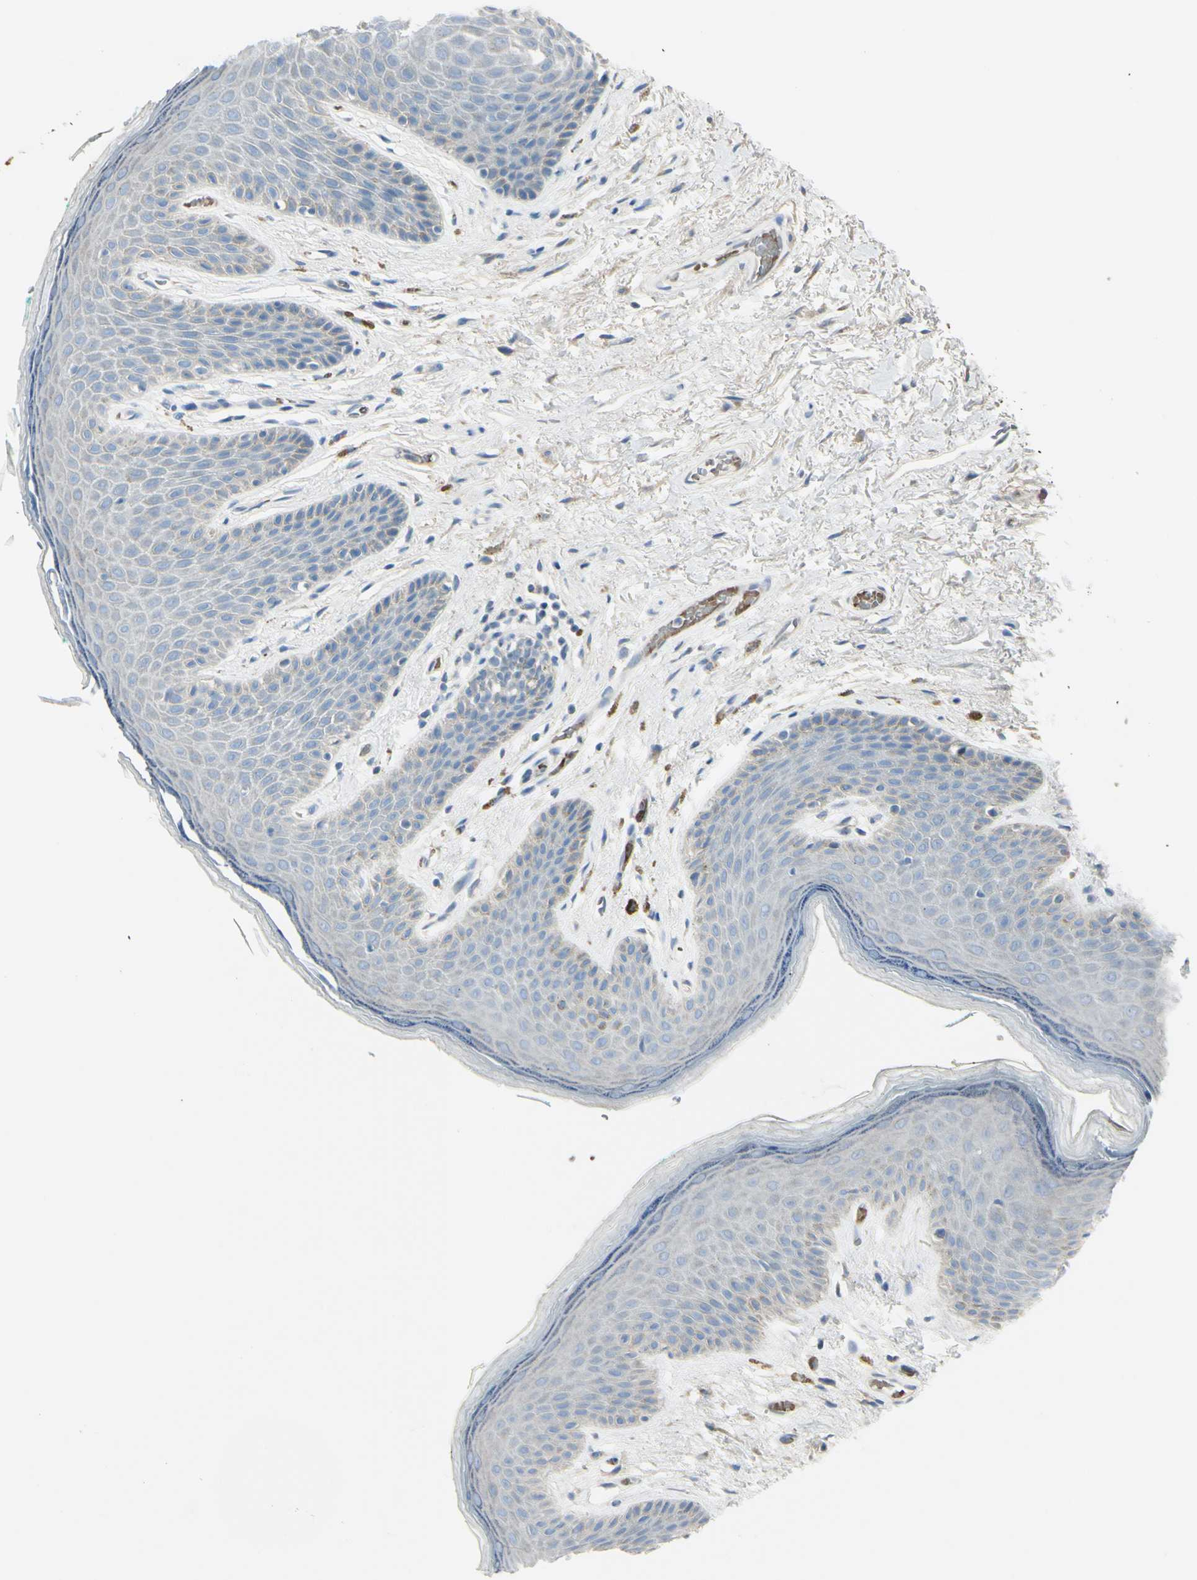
{"staining": {"intensity": "negative", "quantity": "none", "location": "none"}, "tissue": "skin", "cell_type": "Epidermal cells", "image_type": "normal", "snomed": [{"axis": "morphology", "description": "Normal tissue, NOS"}, {"axis": "topography", "description": "Anal"}], "caption": "A high-resolution image shows immunohistochemistry (IHC) staining of unremarkable skin, which demonstrates no significant expression in epidermal cells.", "gene": "NCBP2L", "patient": {"sex": "male", "age": 74}}